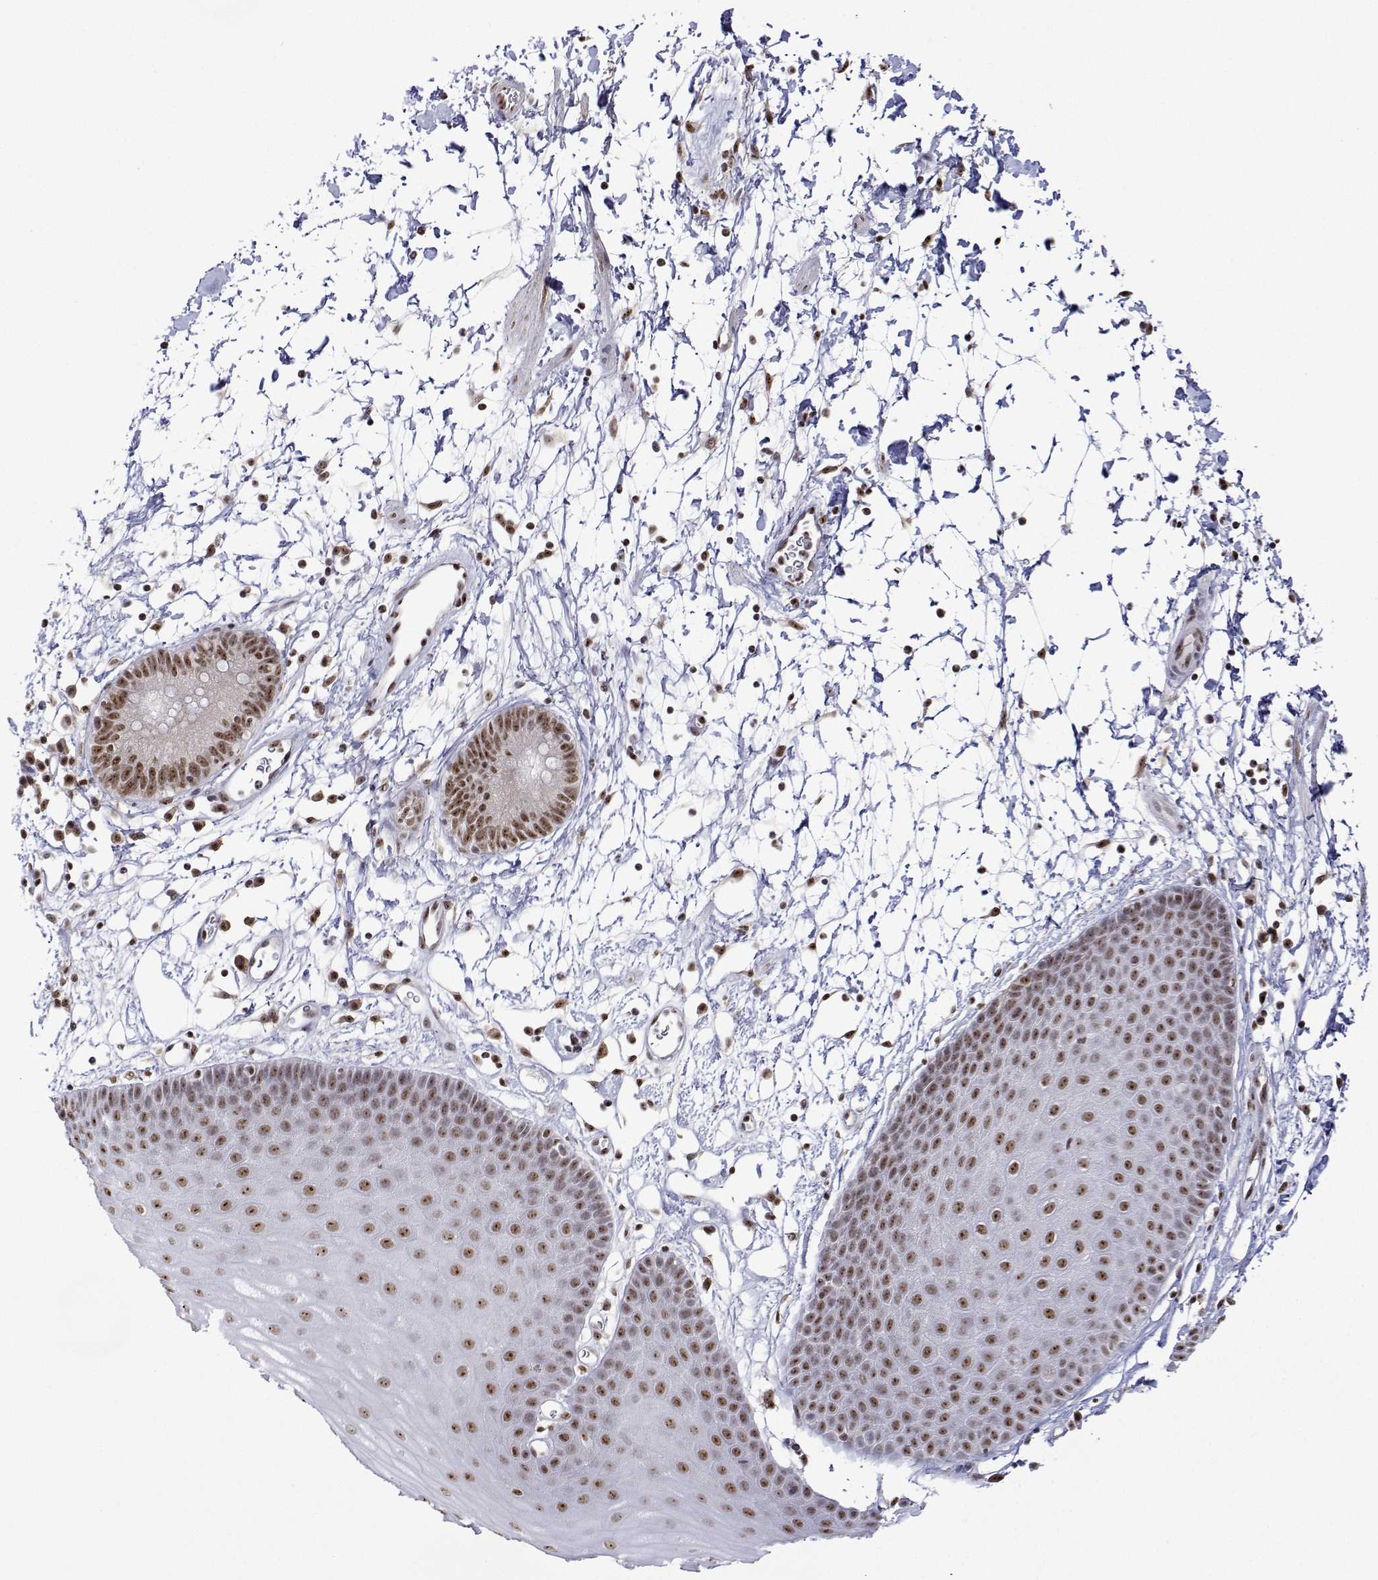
{"staining": {"intensity": "moderate", "quantity": ">75%", "location": "nuclear"}, "tissue": "skin", "cell_type": "Epidermal cells", "image_type": "normal", "snomed": [{"axis": "morphology", "description": "Normal tissue, NOS"}, {"axis": "topography", "description": "Anal"}], "caption": "About >75% of epidermal cells in unremarkable human skin demonstrate moderate nuclear protein positivity as visualized by brown immunohistochemical staining.", "gene": "ADAR", "patient": {"sex": "male", "age": 53}}